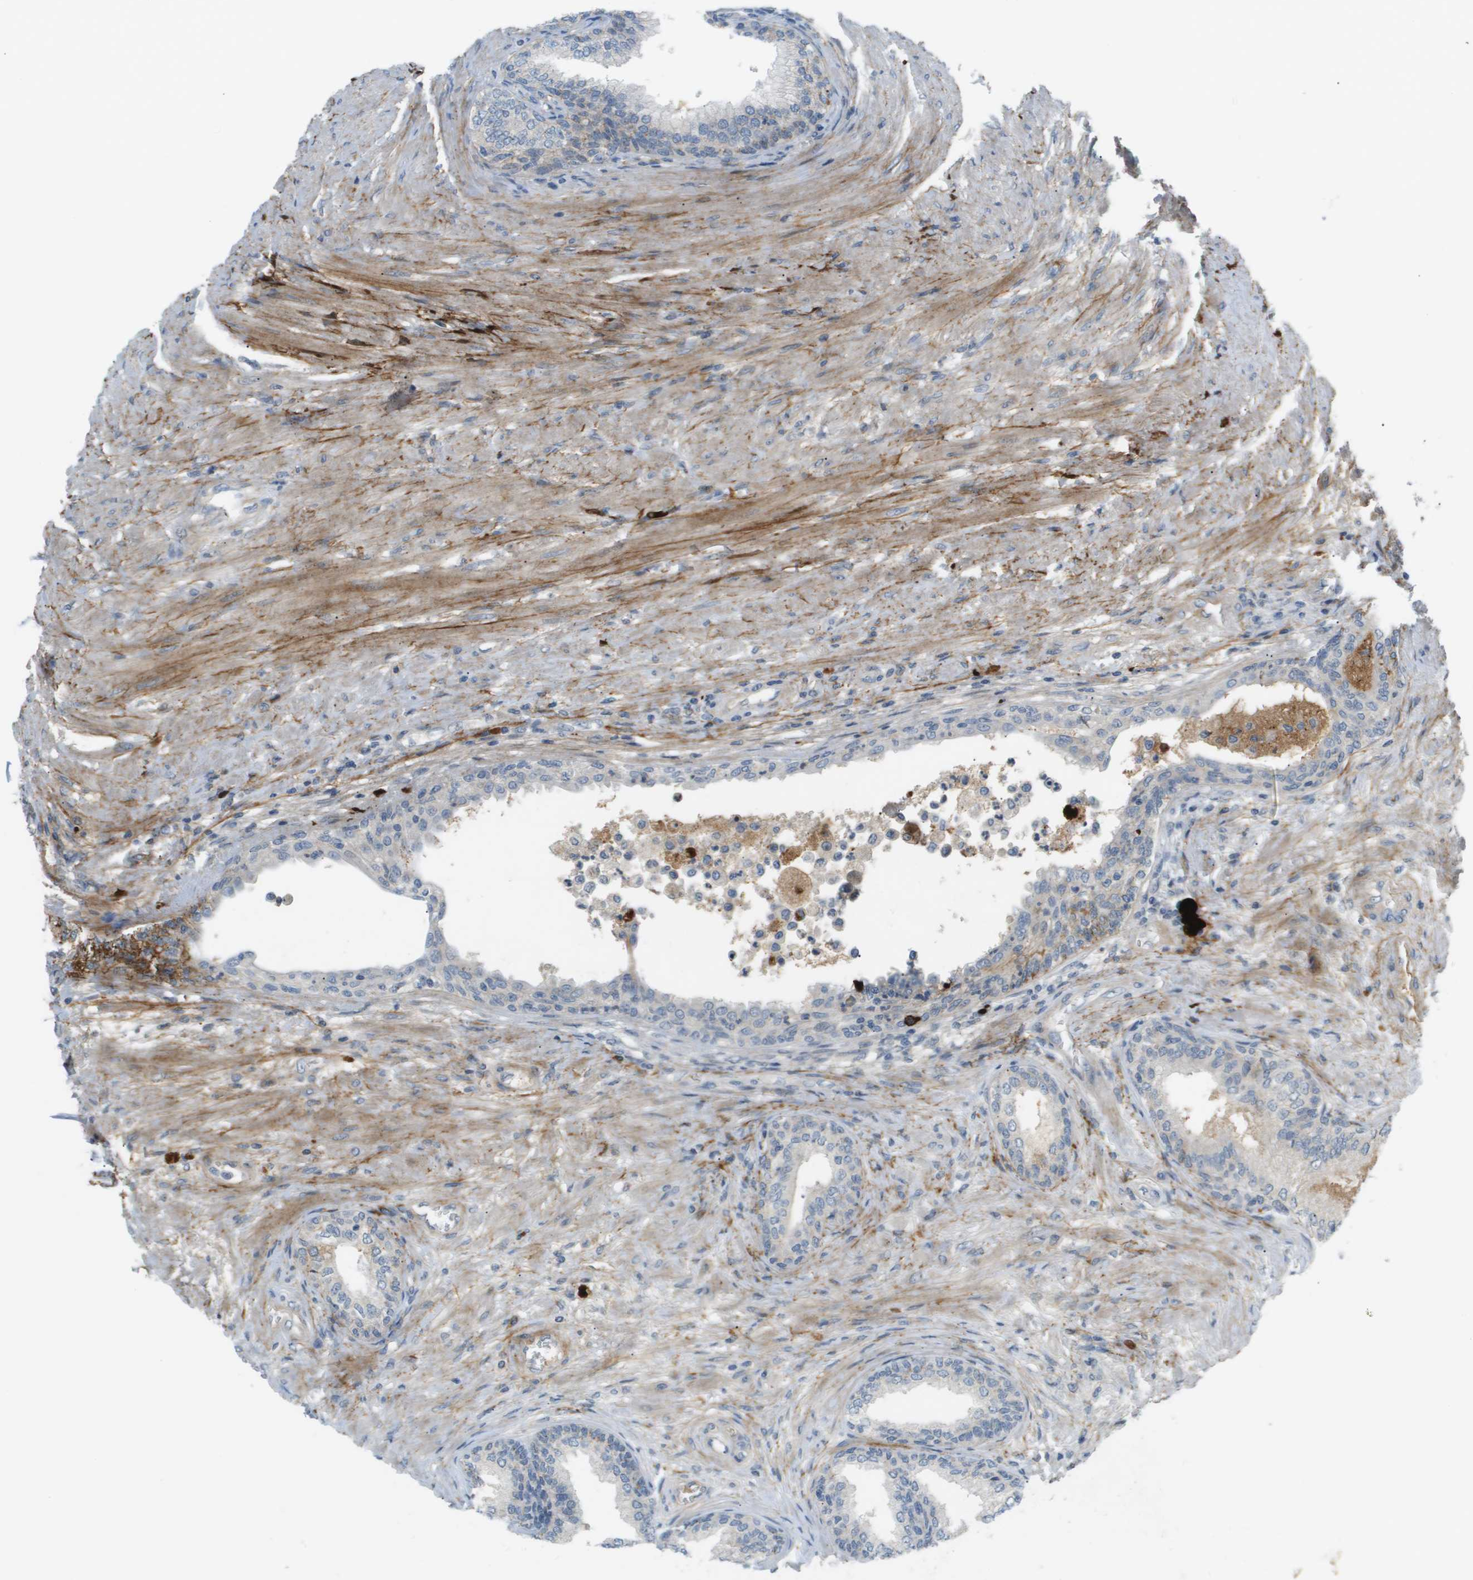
{"staining": {"intensity": "negative", "quantity": "none", "location": "none"}, "tissue": "prostate", "cell_type": "Glandular cells", "image_type": "normal", "snomed": [{"axis": "morphology", "description": "Normal tissue, NOS"}, {"axis": "topography", "description": "Prostate"}], "caption": "Immunohistochemical staining of normal human prostate shows no significant staining in glandular cells.", "gene": "VTN", "patient": {"sex": "male", "age": 76}}